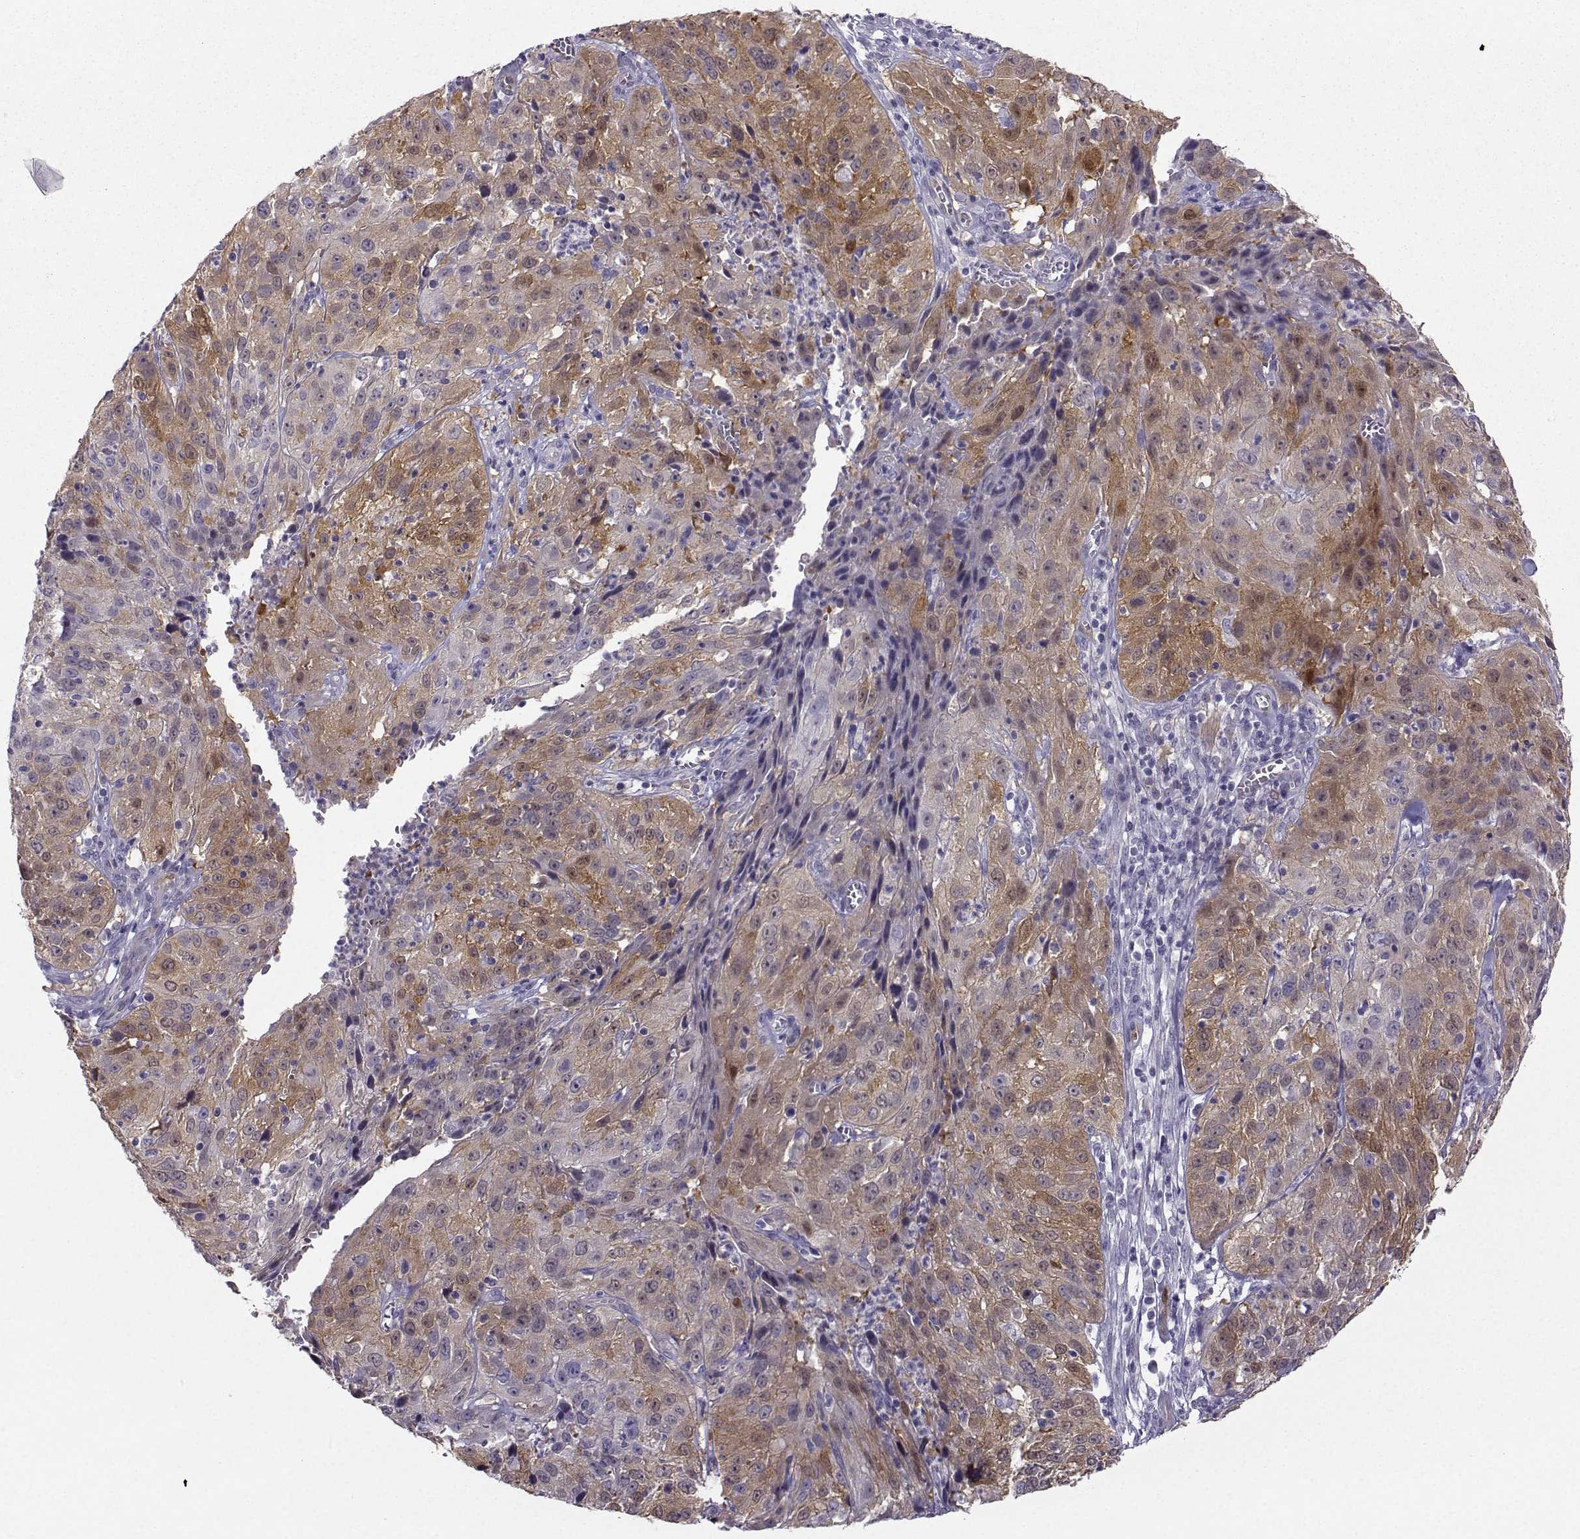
{"staining": {"intensity": "moderate", "quantity": "<25%", "location": "cytoplasmic/membranous"}, "tissue": "cervical cancer", "cell_type": "Tumor cells", "image_type": "cancer", "snomed": [{"axis": "morphology", "description": "Squamous cell carcinoma, NOS"}, {"axis": "topography", "description": "Cervix"}], "caption": "This micrograph shows cervical squamous cell carcinoma stained with IHC to label a protein in brown. The cytoplasmic/membranous of tumor cells show moderate positivity for the protein. Nuclei are counter-stained blue.", "gene": "NQO1", "patient": {"sex": "female", "age": 32}}